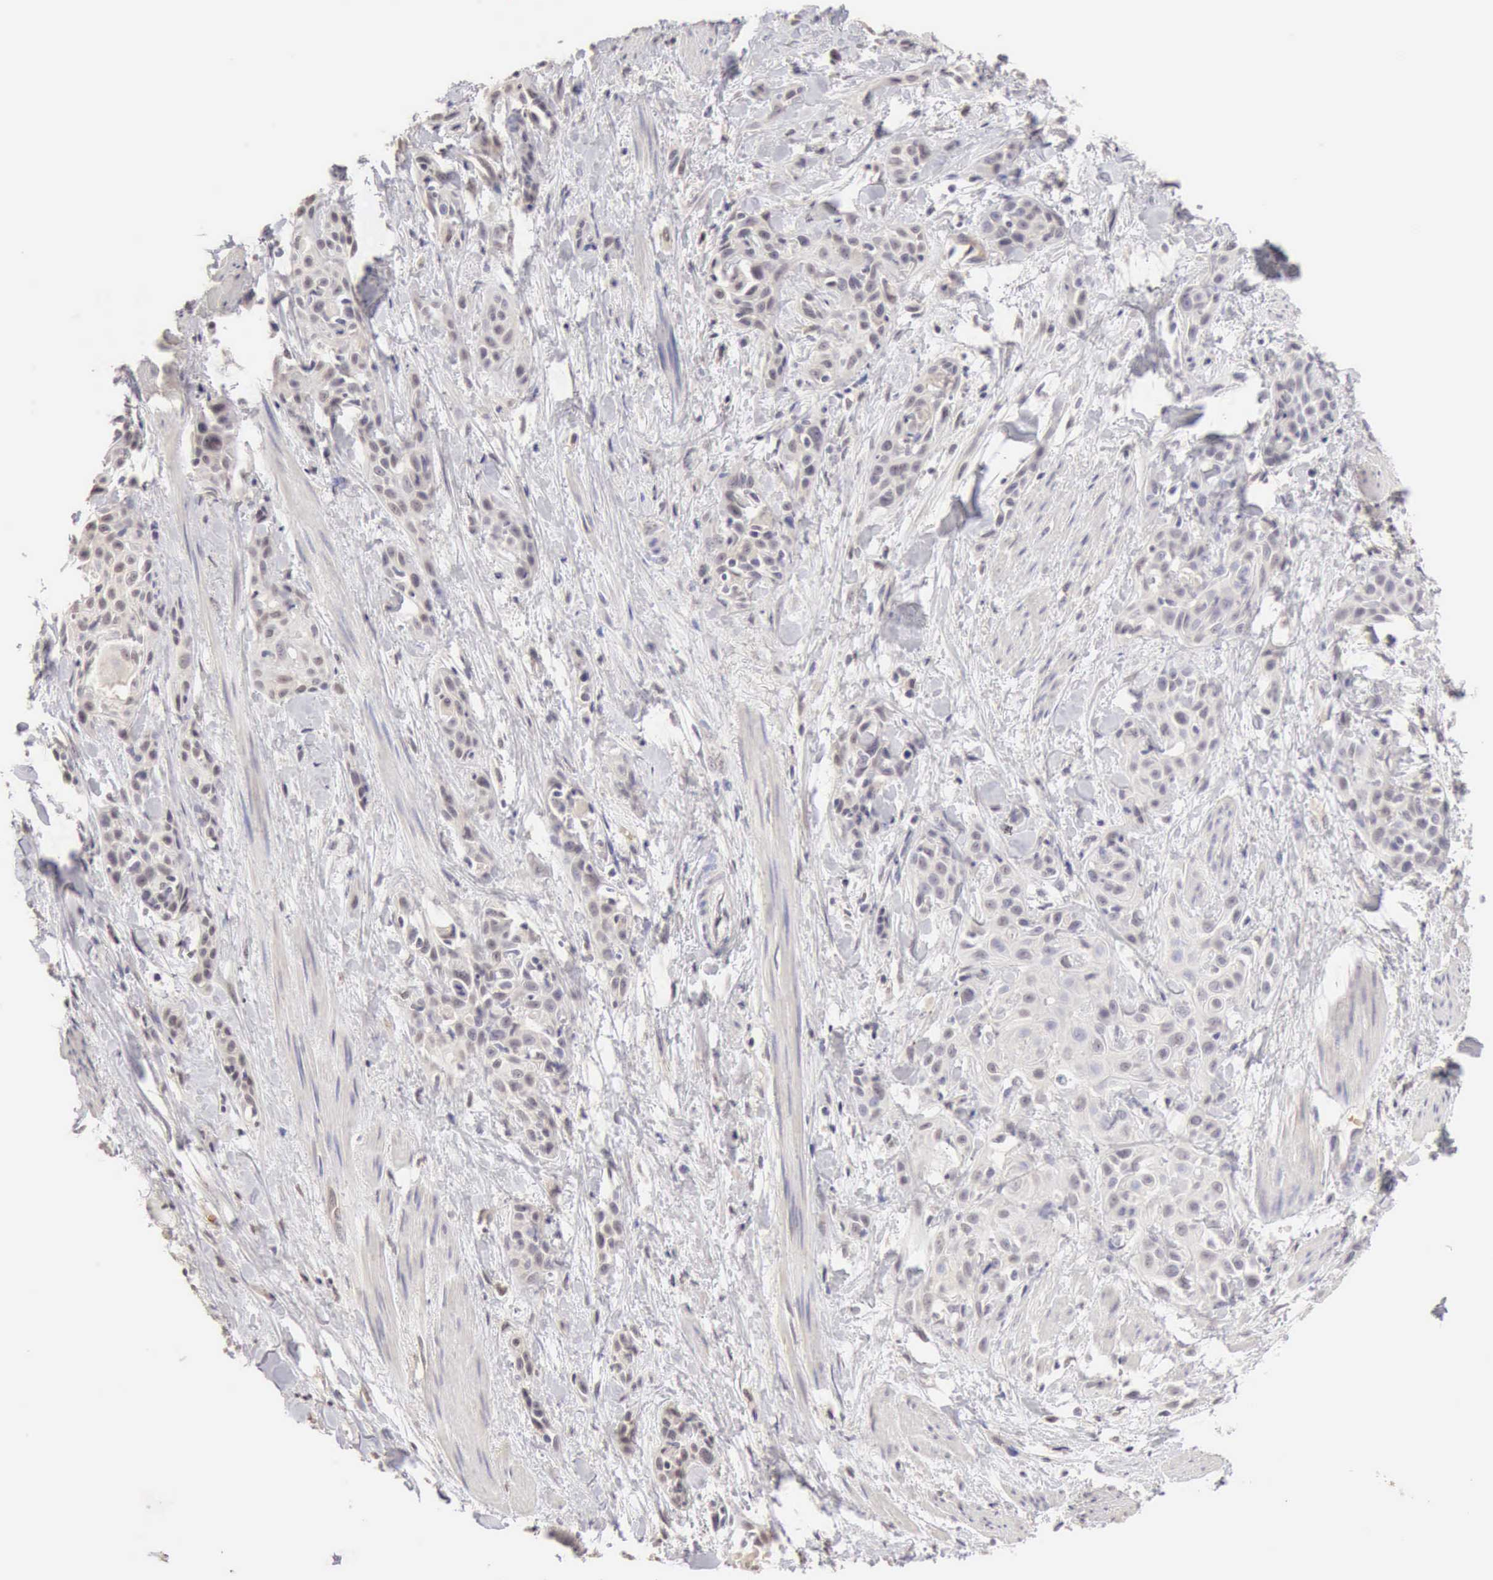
{"staining": {"intensity": "negative", "quantity": "none", "location": "none"}, "tissue": "skin cancer", "cell_type": "Tumor cells", "image_type": "cancer", "snomed": [{"axis": "morphology", "description": "Squamous cell carcinoma, NOS"}, {"axis": "topography", "description": "Skin"}, {"axis": "topography", "description": "Anal"}], "caption": "High magnification brightfield microscopy of skin cancer stained with DAB (3,3'-diaminobenzidine) (brown) and counterstained with hematoxylin (blue): tumor cells show no significant expression. The staining was performed using DAB to visualize the protein expression in brown, while the nuclei were stained in blue with hematoxylin (Magnification: 20x).", "gene": "CFI", "patient": {"sex": "male", "age": 64}}